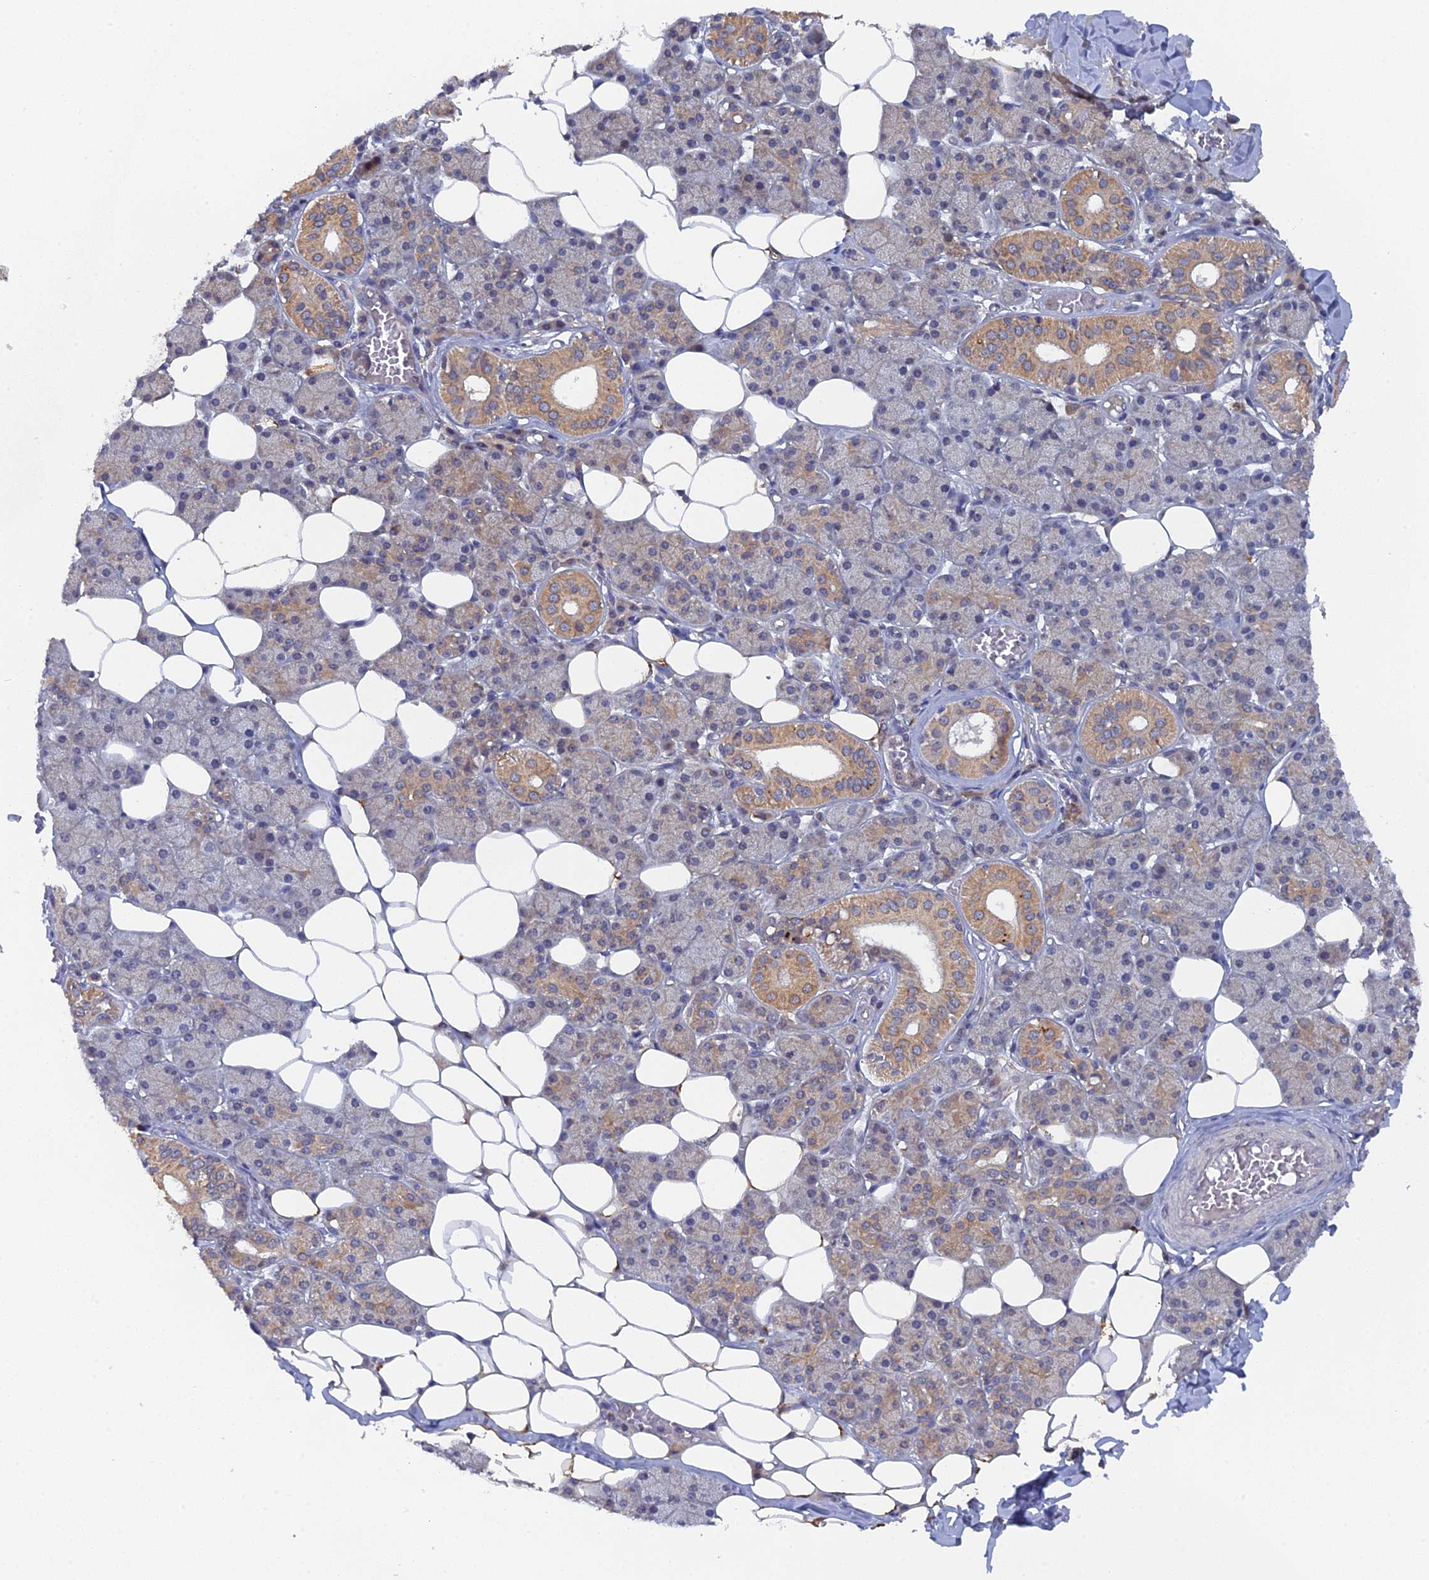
{"staining": {"intensity": "moderate", "quantity": "25%-75%", "location": "cytoplasmic/membranous"}, "tissue": "salivary gland", "cell_type": "Glandular cells", "image_type": "normal", "snomed": [{"axis": "morphology", "description": "Normal tissue, NOS"}, {"axis": "topography", "description": "Salivary gland"}], "caption": "Moderate cytoplasmic/membranous positivity for a protein is present in approximately 25%-75% of glandular cells of benign salivary gland using immunohistochemistry (IHC).", "gene": "MIGA2", "patient": {"sex": "female", "age": 33}}